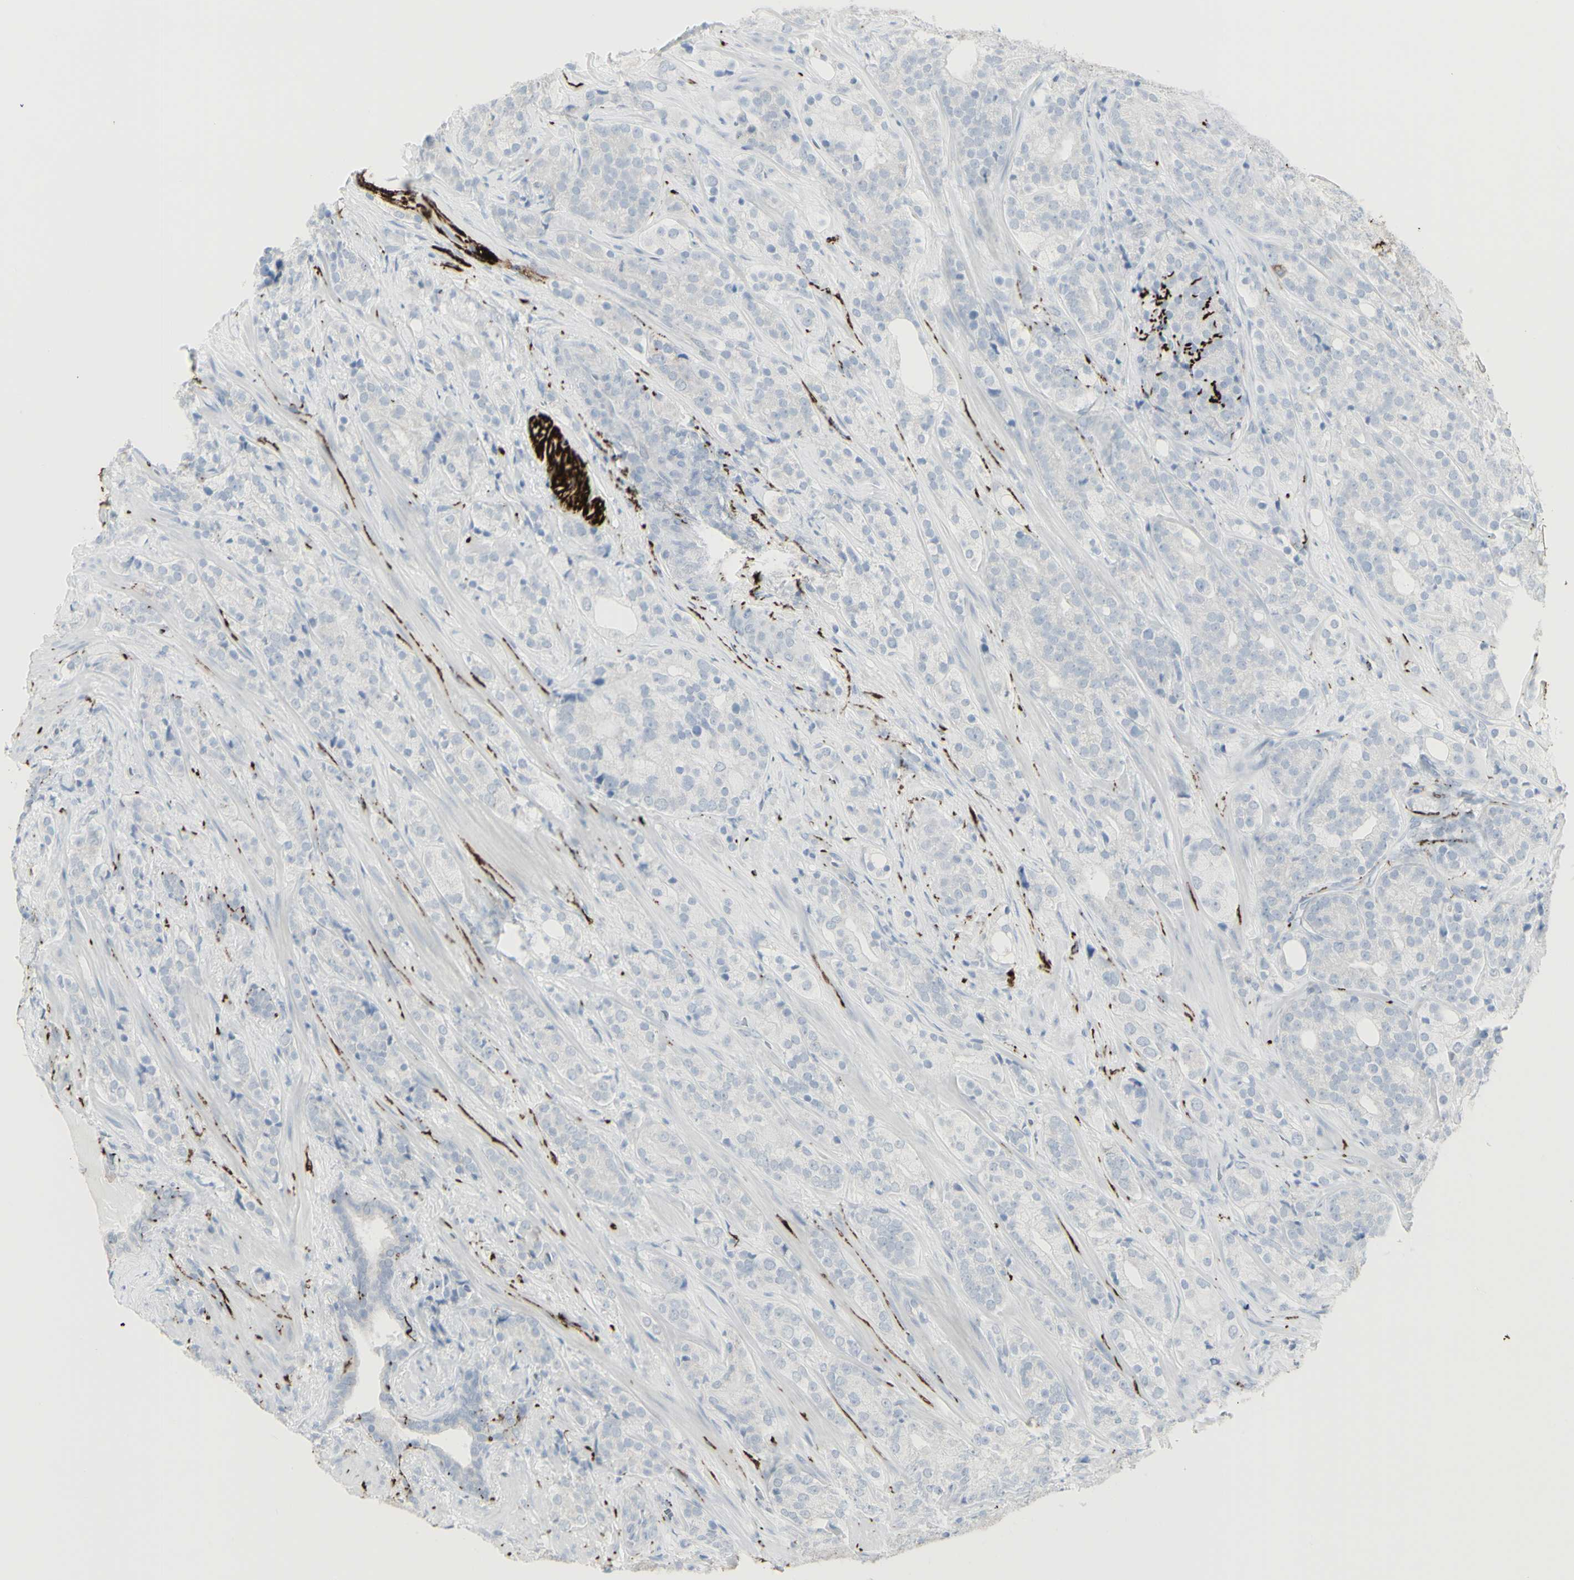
{"staining": {"intensity": "negative", "quantity": "none", "location": "none"}, "tissue": "prostate cancer", "cell_type": "Tumor cells", "image_type": "cancer", "snomed": [{"axis": "morphology", "description": "Adenocarcinoma, High grade"}, {"axis": "topography", "description": "Prostate"}], "caption": "IHC image of prostate cancer (high-grade adenocarcinoma) stained for a protein (brown), which exhibits no staining in tumor cells.", "gene": "ENSG00000198211", "patient": {"sex": "male", "age": 71}}